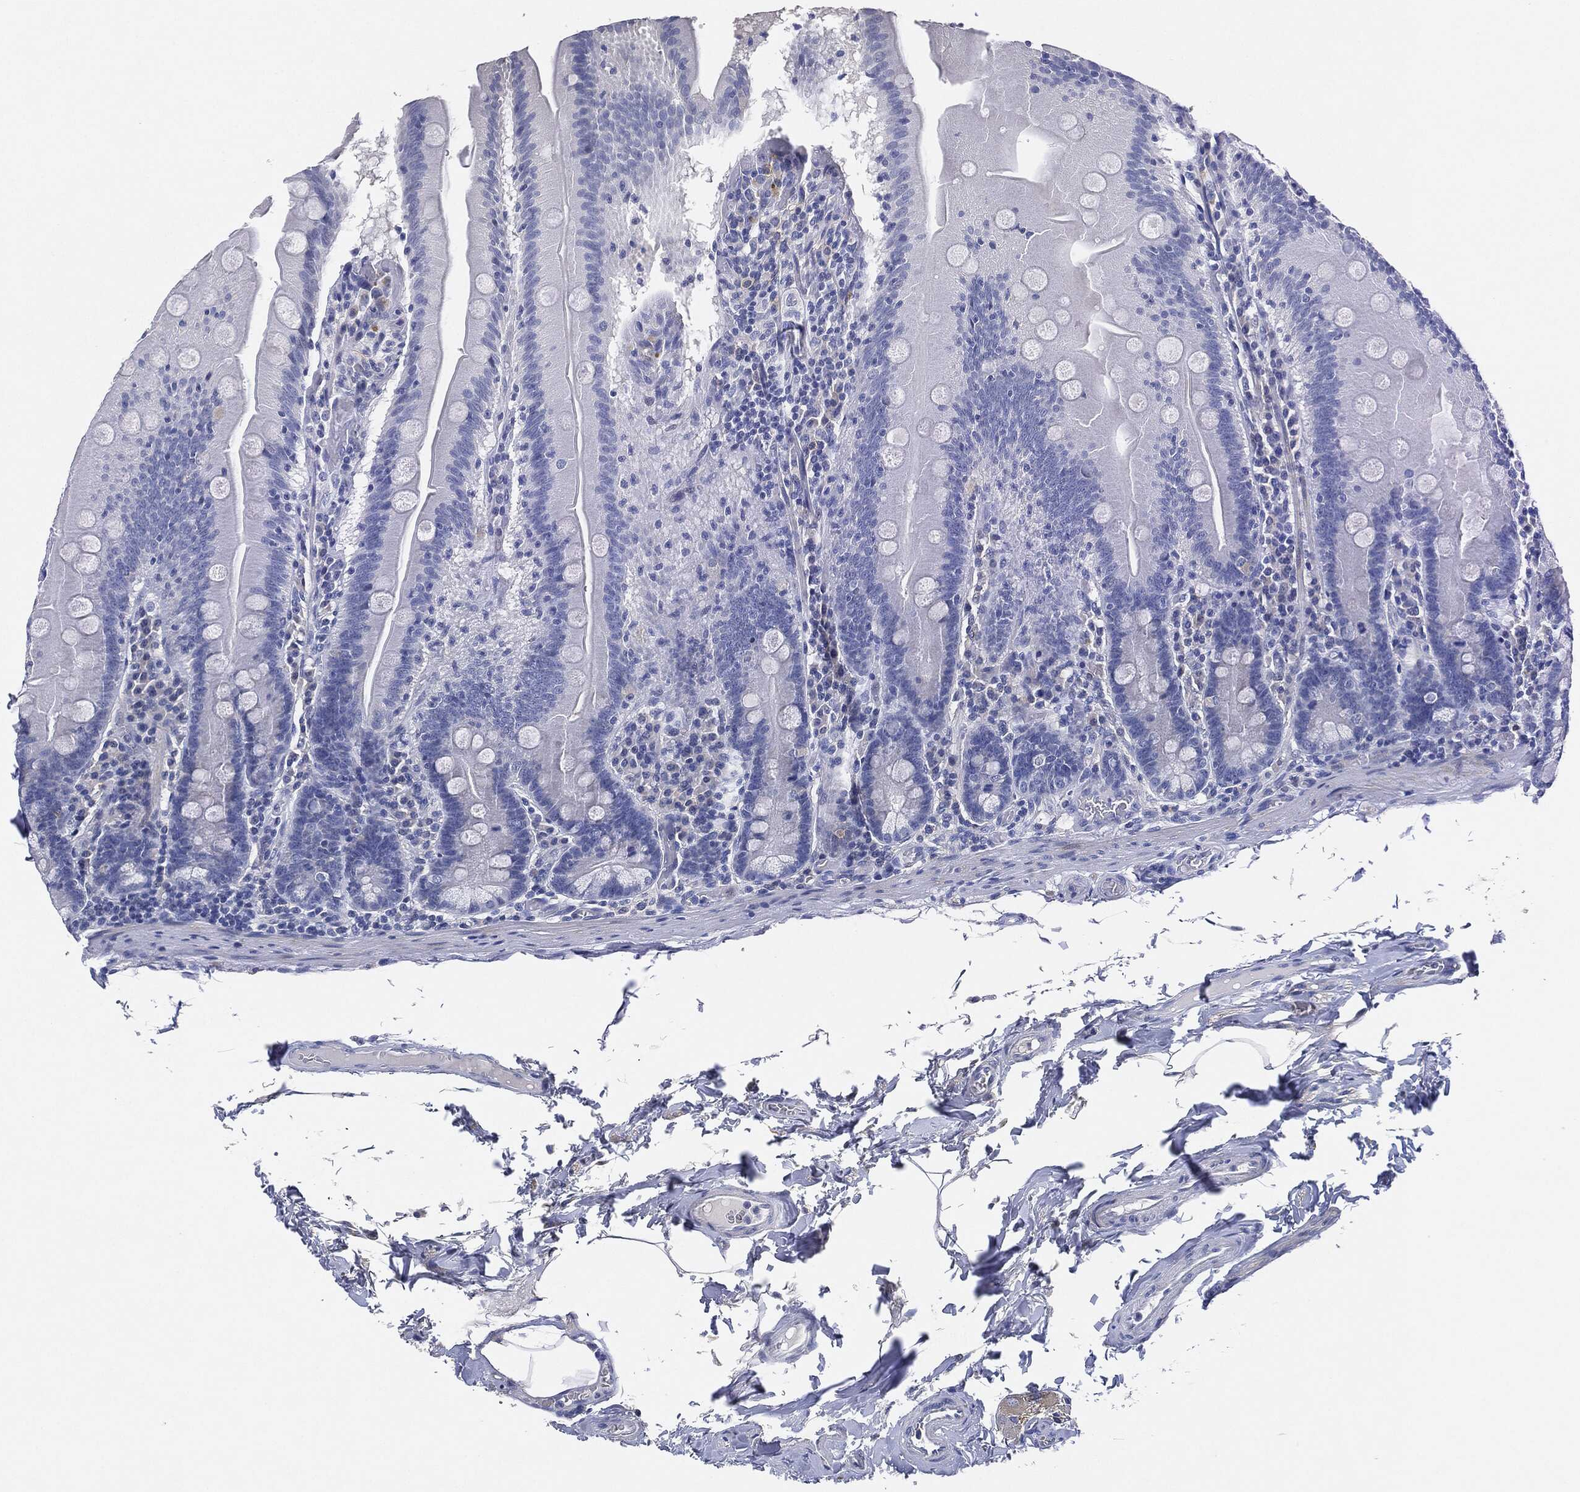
{"staining": {"intensity": "negative", "quantity": "none", "location": "none"}, "tissue": "small intestine", "cell_type": "Glandular cells", "image_type": "normal", "snomed": [{"axis": "morphology", "description": "Normal tissue, NOS"}, {"axis": "topography", "description": "Small intestine"}], "caption": "DAB (3,3'-diaminobenzidine) immunohistochemical staining of unremarkable human small intestine displays no significant positivity in glandular cells. Brightfield microscopy of IHC stained with DAB (3,3'-diaminobenzidine) (brown) and hematoxylin (blue), captured at high magnification.", "gene": "NTRK1", "patient": {"sex": "male", "age": 37}}